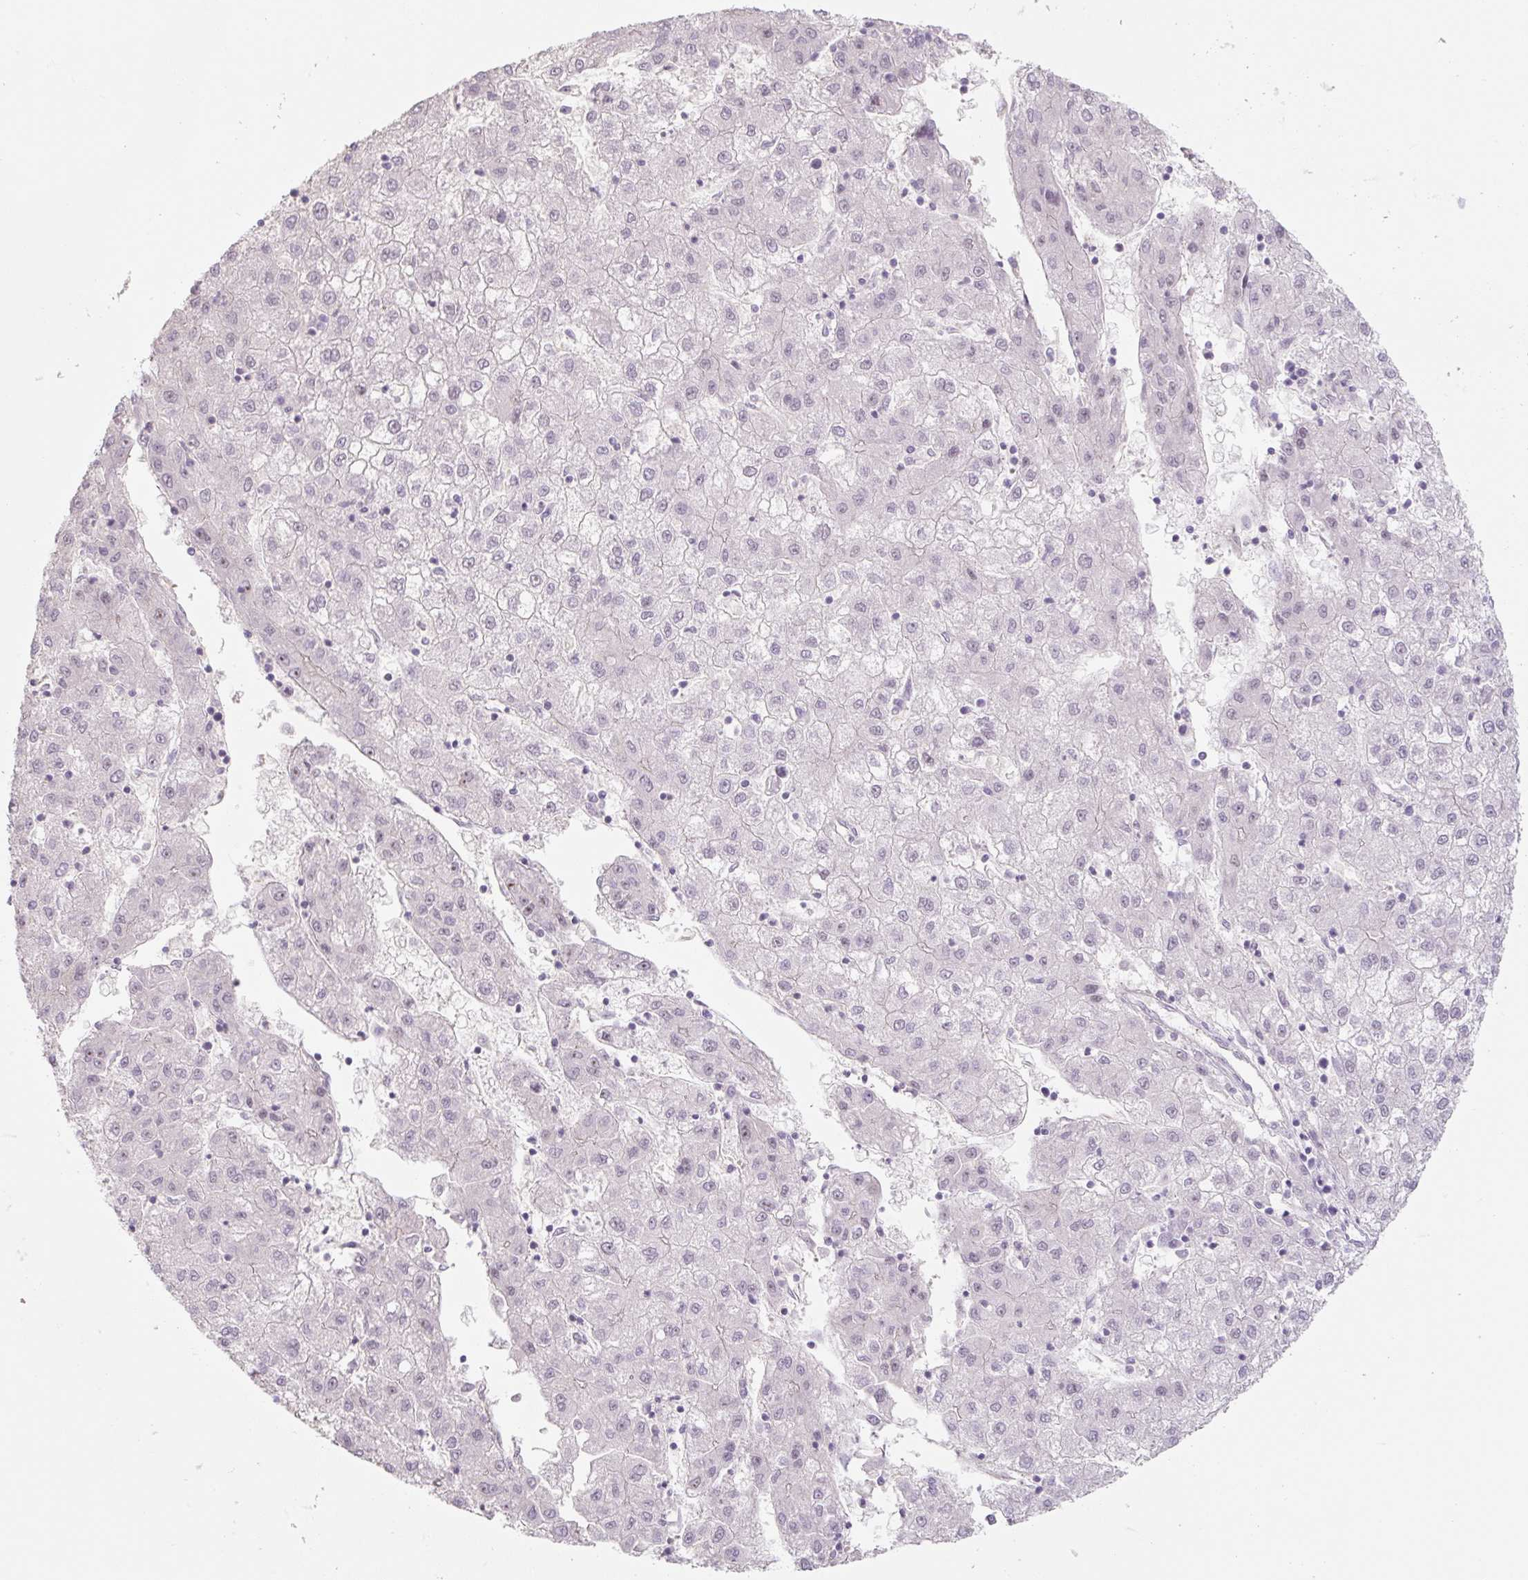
{"staining": {"intensity": "negative", "quantity": "none", "location": "none"}, "tissue": "liver cancer", "cell_type": "Tumor cells", "image_type": "cancer", "snomed": [{"axis": "morphology", "description": "Carcinoma, Hepatocellular, NOS"}, {"axis": "topography", "description": "Liver"}], "caption": "Immunohistochemistry histopathology image of liver cancer (hepatocellular carcinoma) stained for a protein (brown), which exhibits no positivity in tumor cells.", "gene": "PRM1", "patient": {"sex": "male", "age": 72}}